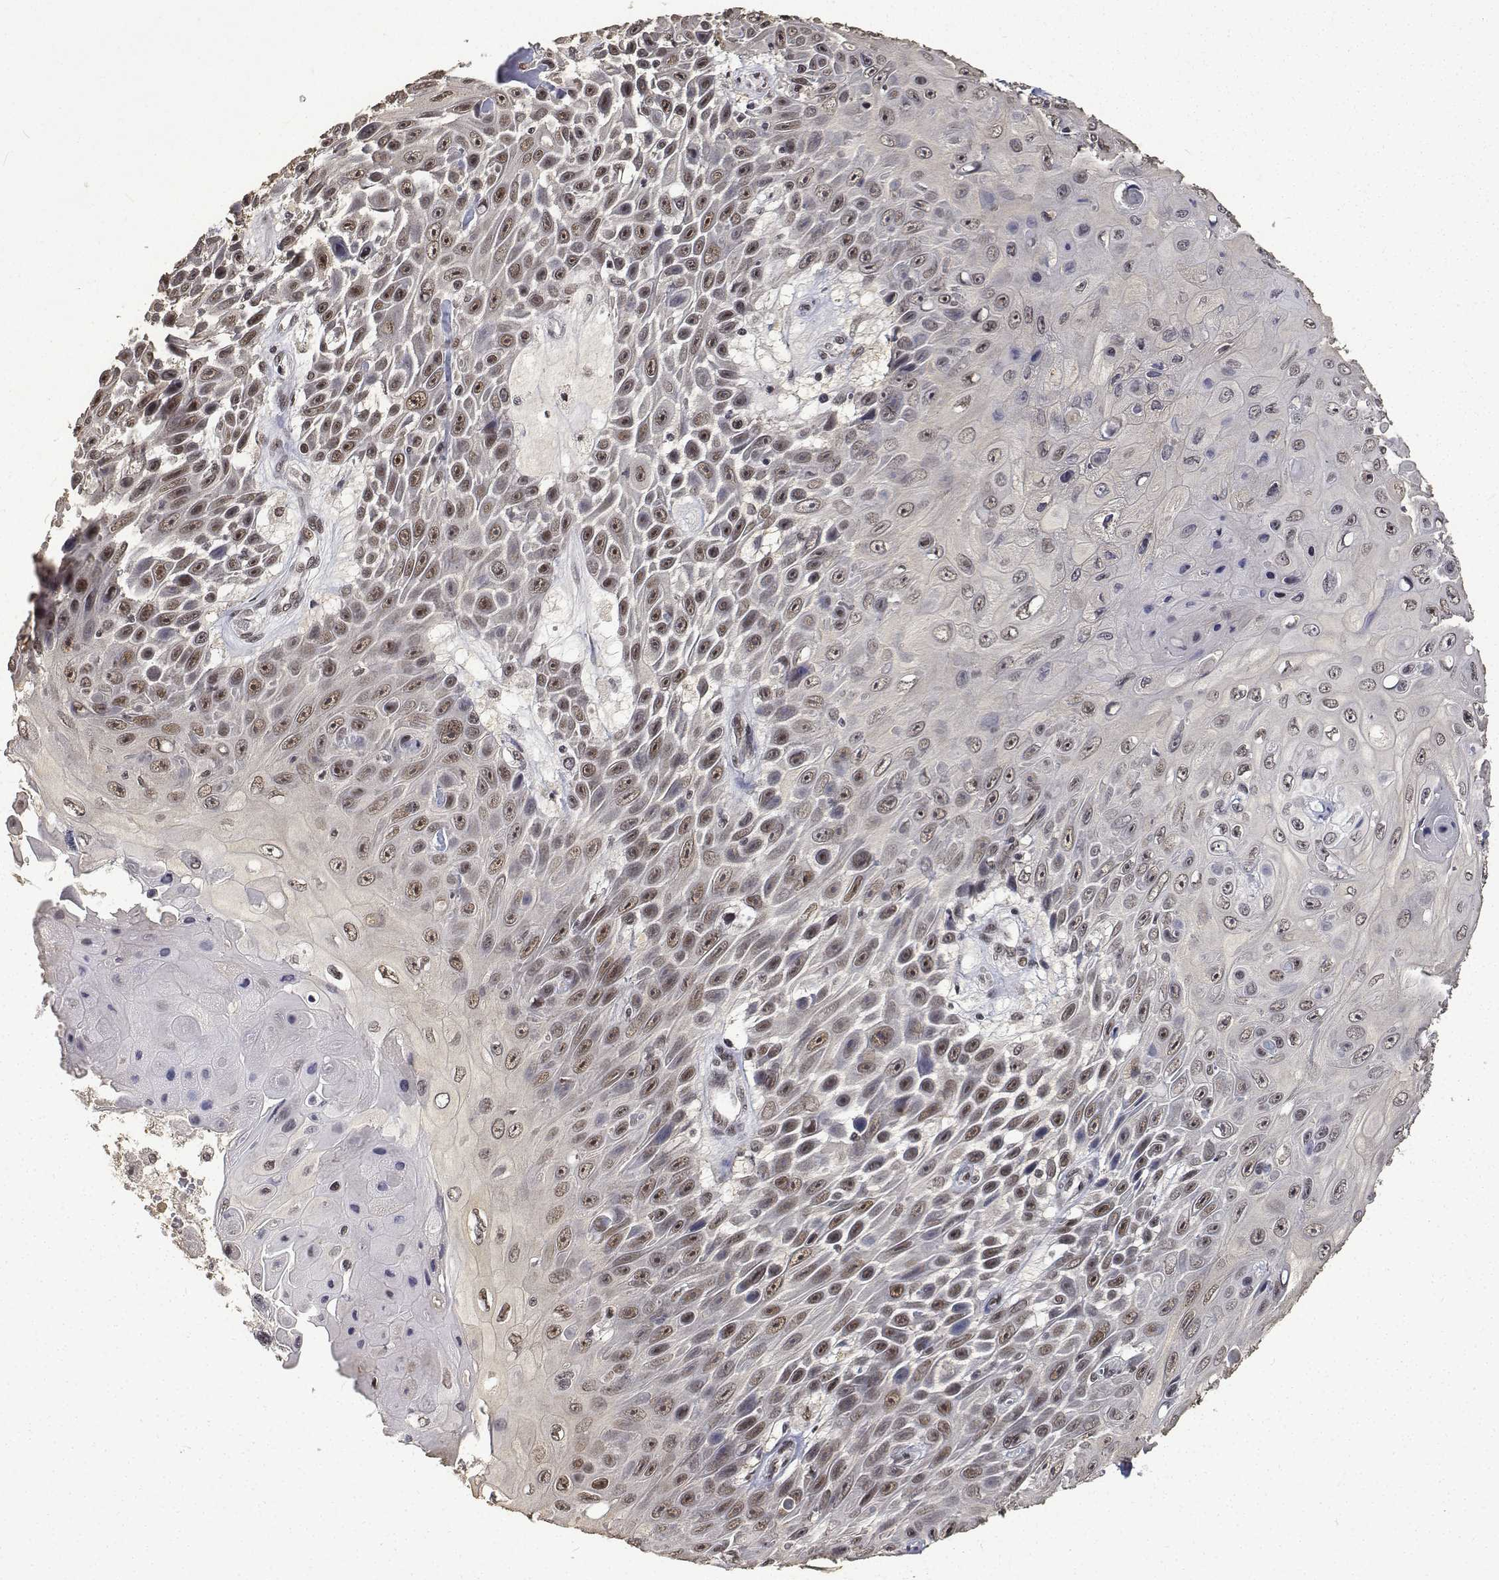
{"staining": {"intensity": "moderate", "quantity": "25%-75%", "location": "nuclear"}, "tissue": "skin cancer", "cell_type": "Tumor cells", "image_type": "cancer", "snomed": [{"axis": "morphology", "description": "Squamous cell carcinoma, NOS"}, {"axis": "topography", "description": "Skin"}], "caption": "Human squamous cell carcinoma (skin) stained with a protein marker displays moderate staining in tumor cells.", "gene": "ATRX", "patient": {"sex": "male", "age": 82}}